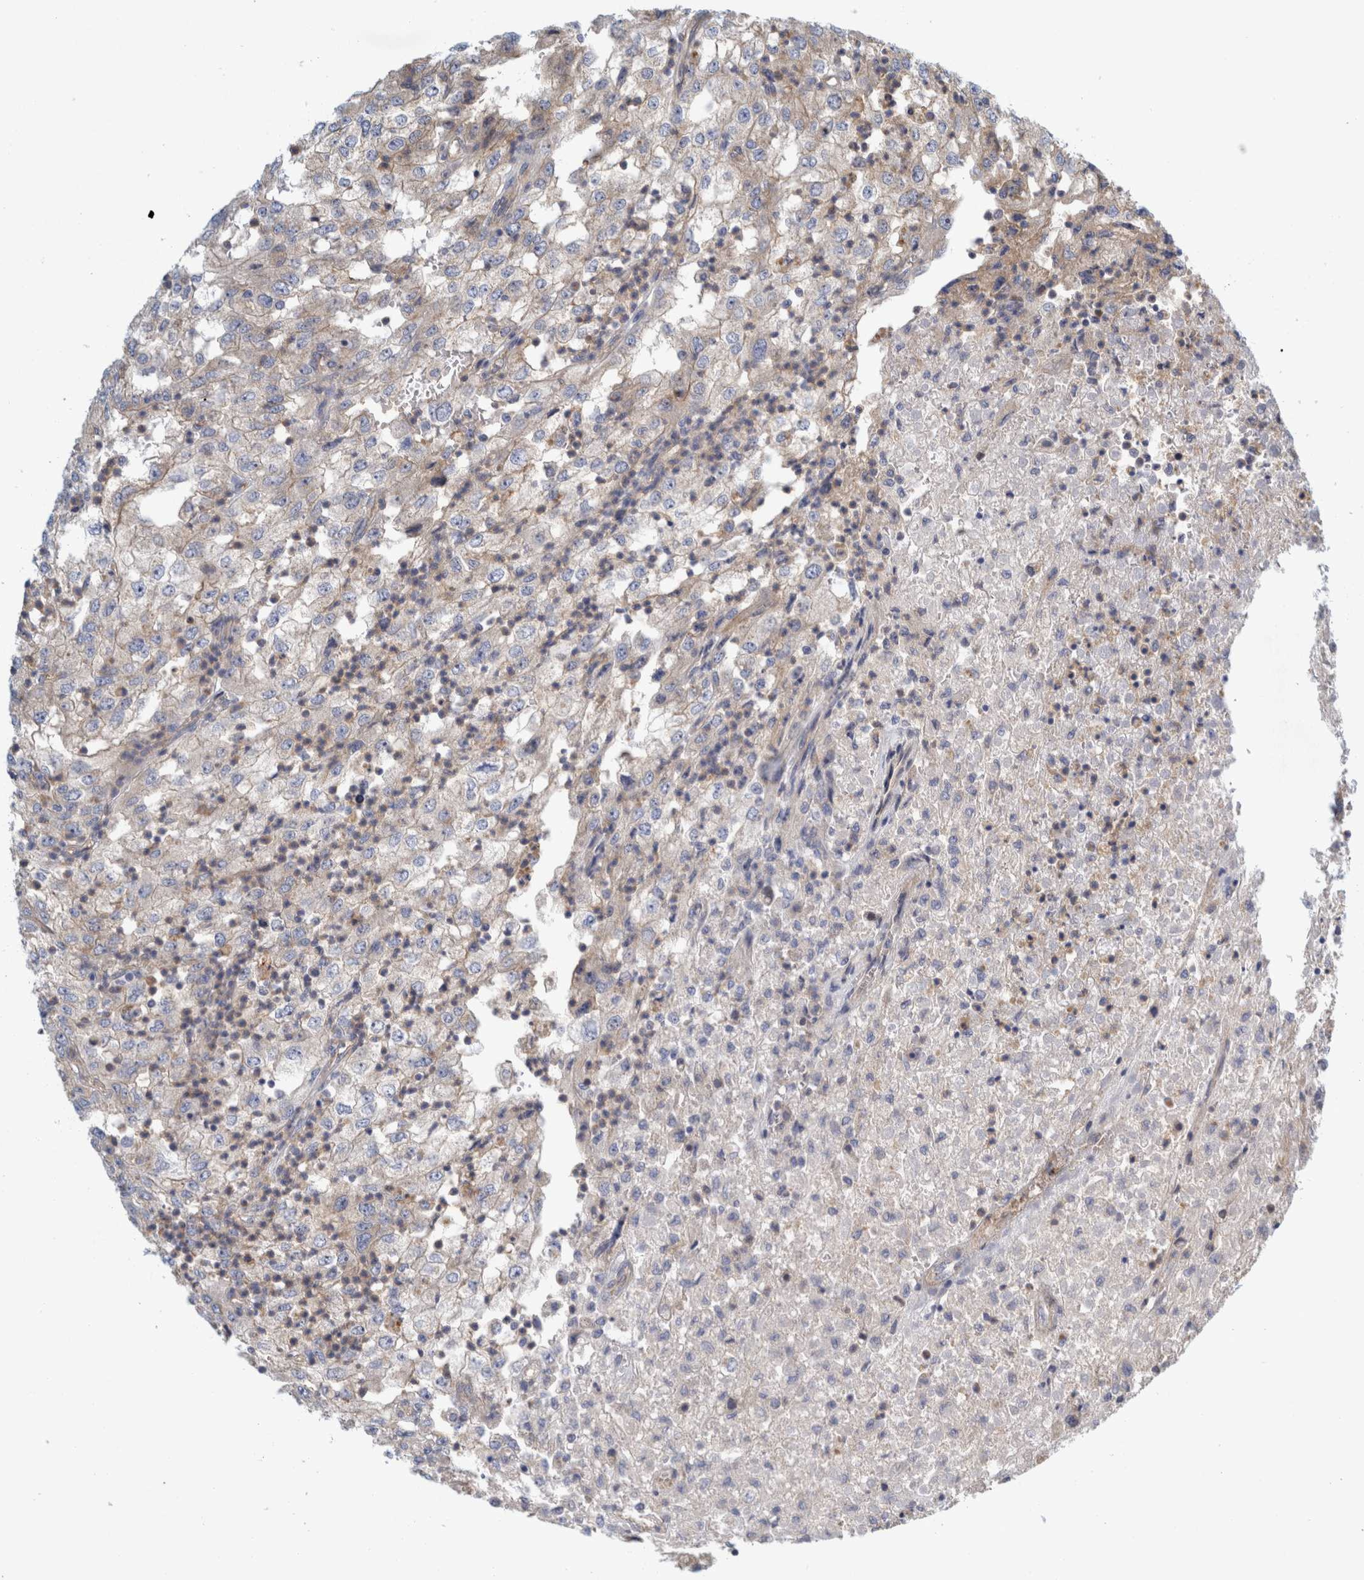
{"staining": {"intensity": "negative", "quantity": "none", "location": "none"}, "tissue": "renal cancer", "cell_type": "Tumor cells", "image_type": "cancer", "snomed": [{"axis": "morphology", "description": "Adenocarcinoma, NOS"}, {"axis": "topography", "description": "Kidney"}], "caption": "Adenocarcinoma (renal) was stained to show a protein in brown. There is no significant staining in tumor cells.", "gene": "ZNF324B", "patient": {"sex": "female", "age": 54}}